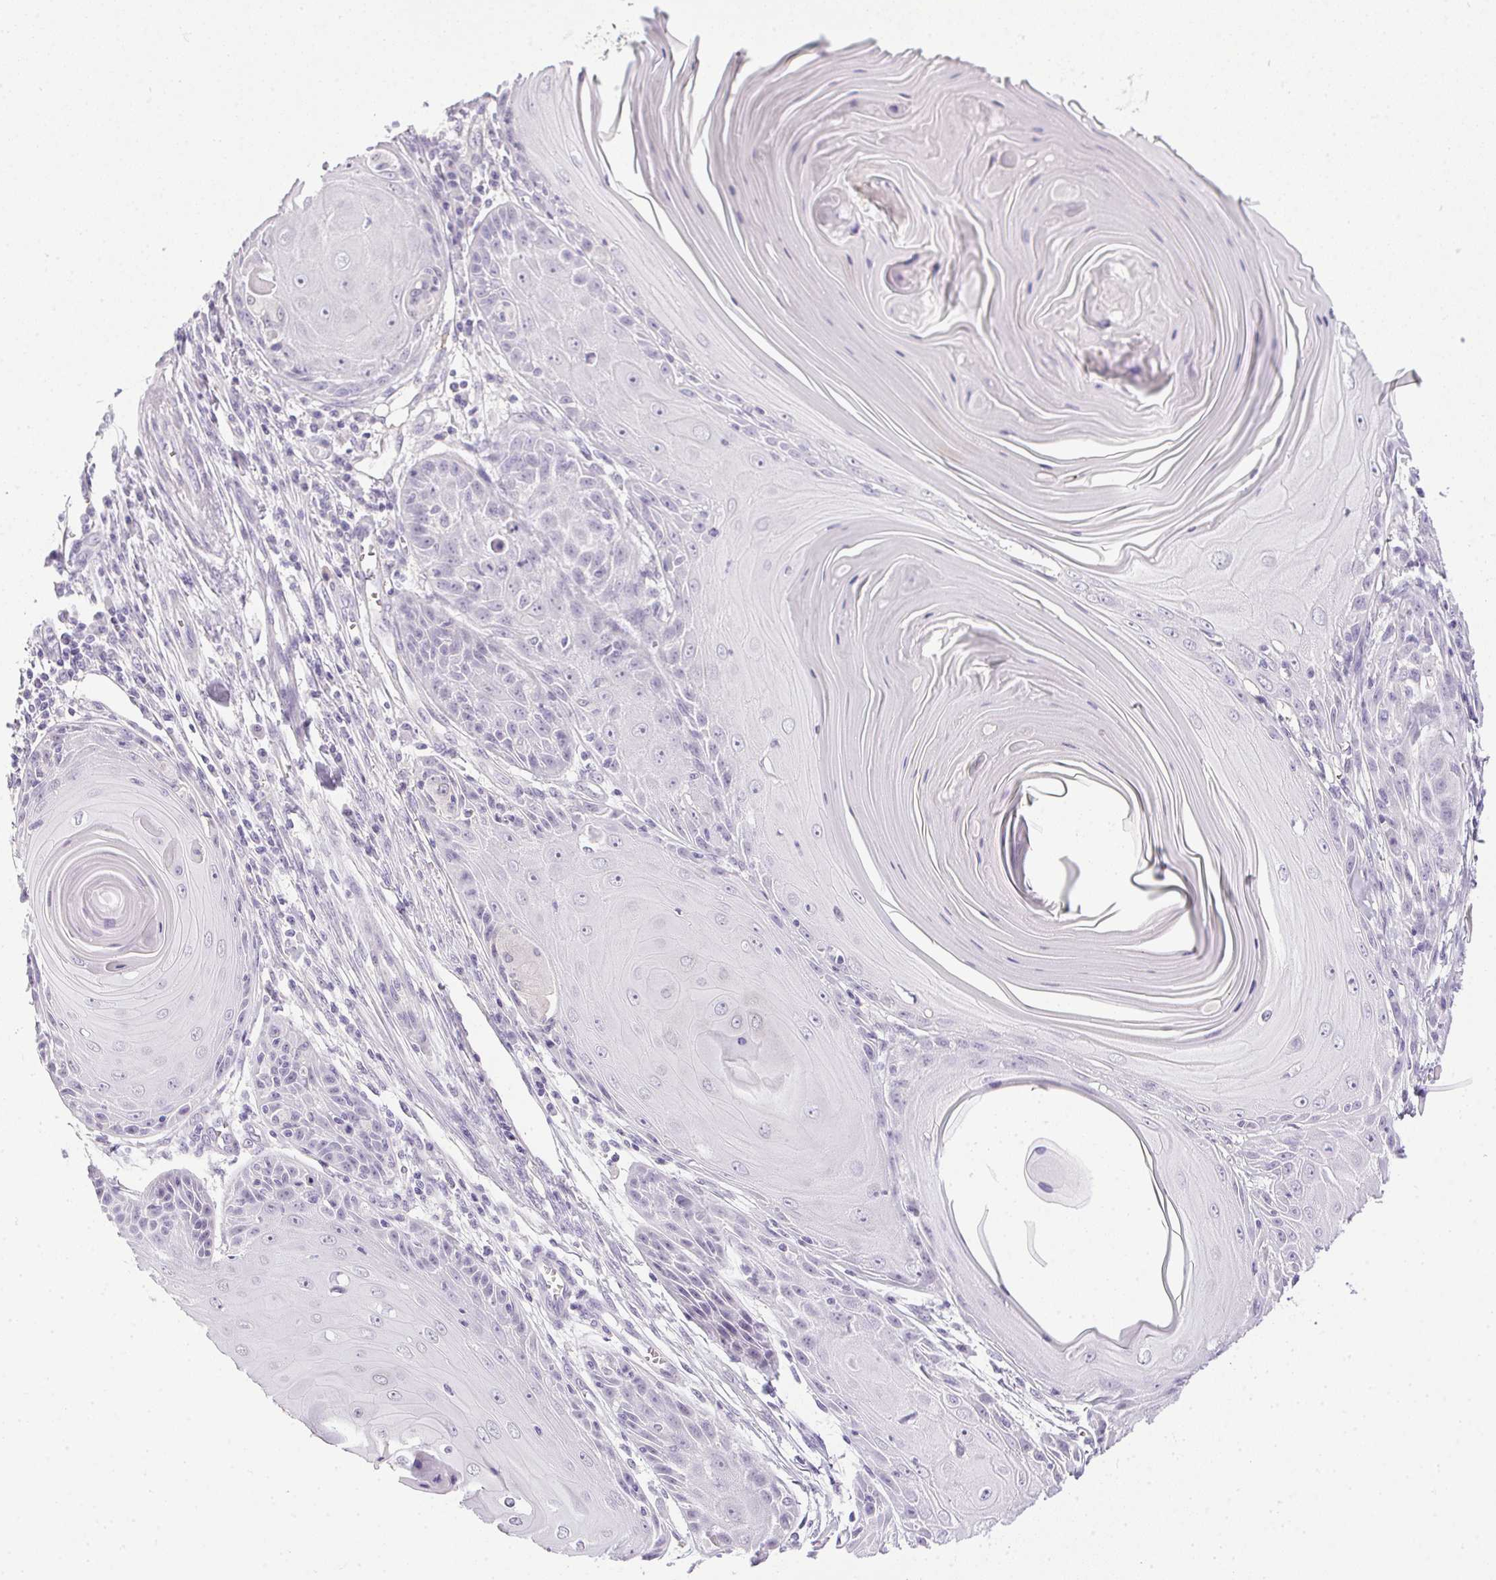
{"staining": {"intensity": "negative", "quantity": "none", "location": "none"}, "tissue": "skin cancer", "cell_type": "Tumor cells", "image_type": "cancer", "snomed": [{"axis": "morphology", "description": "Squamous cell carcinoma, NOS"}, {"axis": "topography", "description": "Skin"}, {"axis": "topography", "description": "Vulva"}], "caption": "Protein analysis of skin cancer (squamous cell carcinoma) shows no significant expression in tumor cells.", "gene": "PRL", "patient": {"sex": "female", "age": 85}}